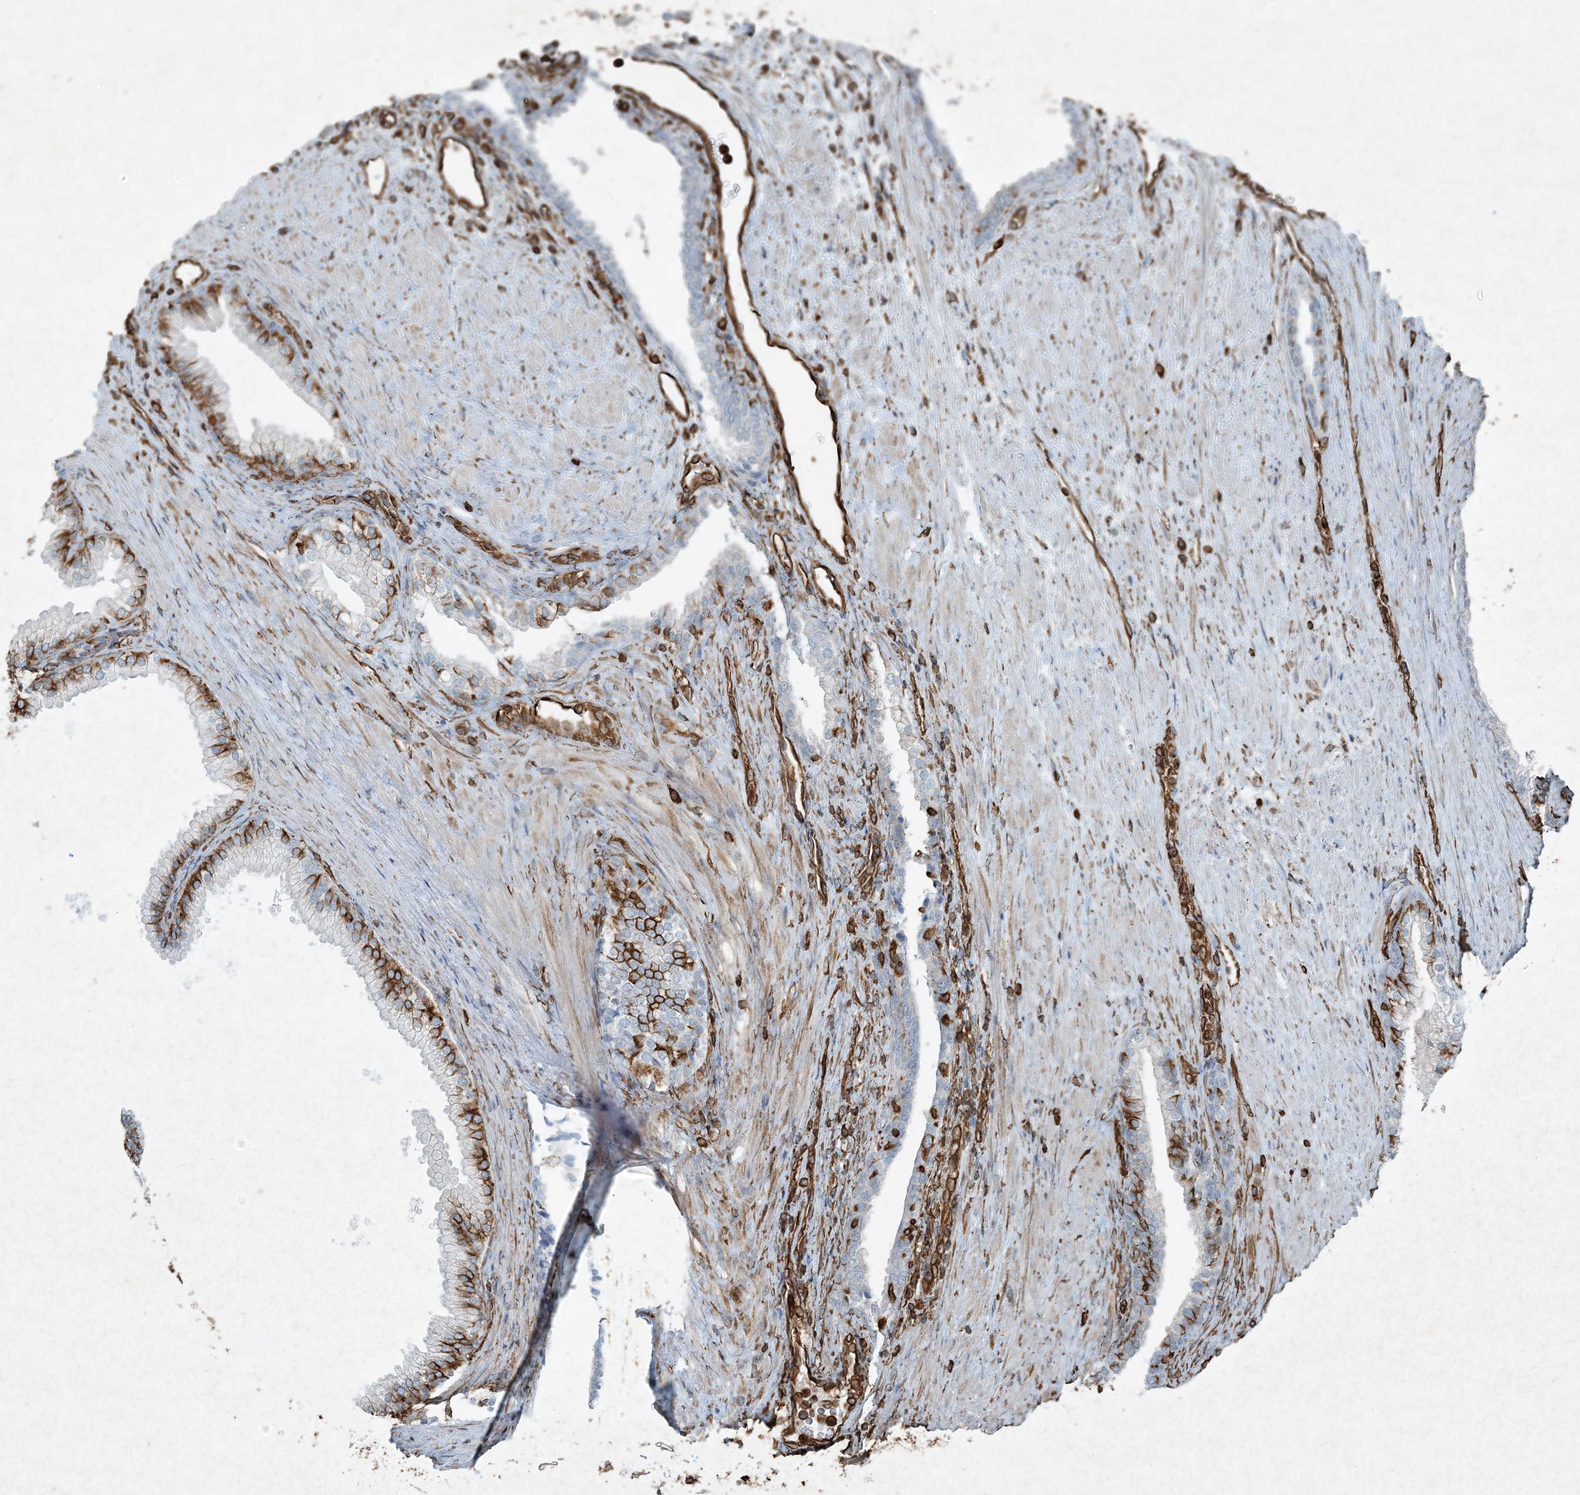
{"staining": {"intensity": "strong", "quantity": "<25%", "location": "cytoplasmic/membranous"}, "tissue": "prostate", "cell_type": "Glandular cells", "image_type": "normal", "snomed": [{"axis": "morphology", "description": "Normal tissue, NOS"}, {"axis": "topography", "description": "Prostate"}], "caption": "Prostate stained for a protein (brown) displays strong cytoplasmic/membranous positive staining in about <25% of glandular cells.", "gene": "RYK", "patient": {"sex": "male", "age": 76}}